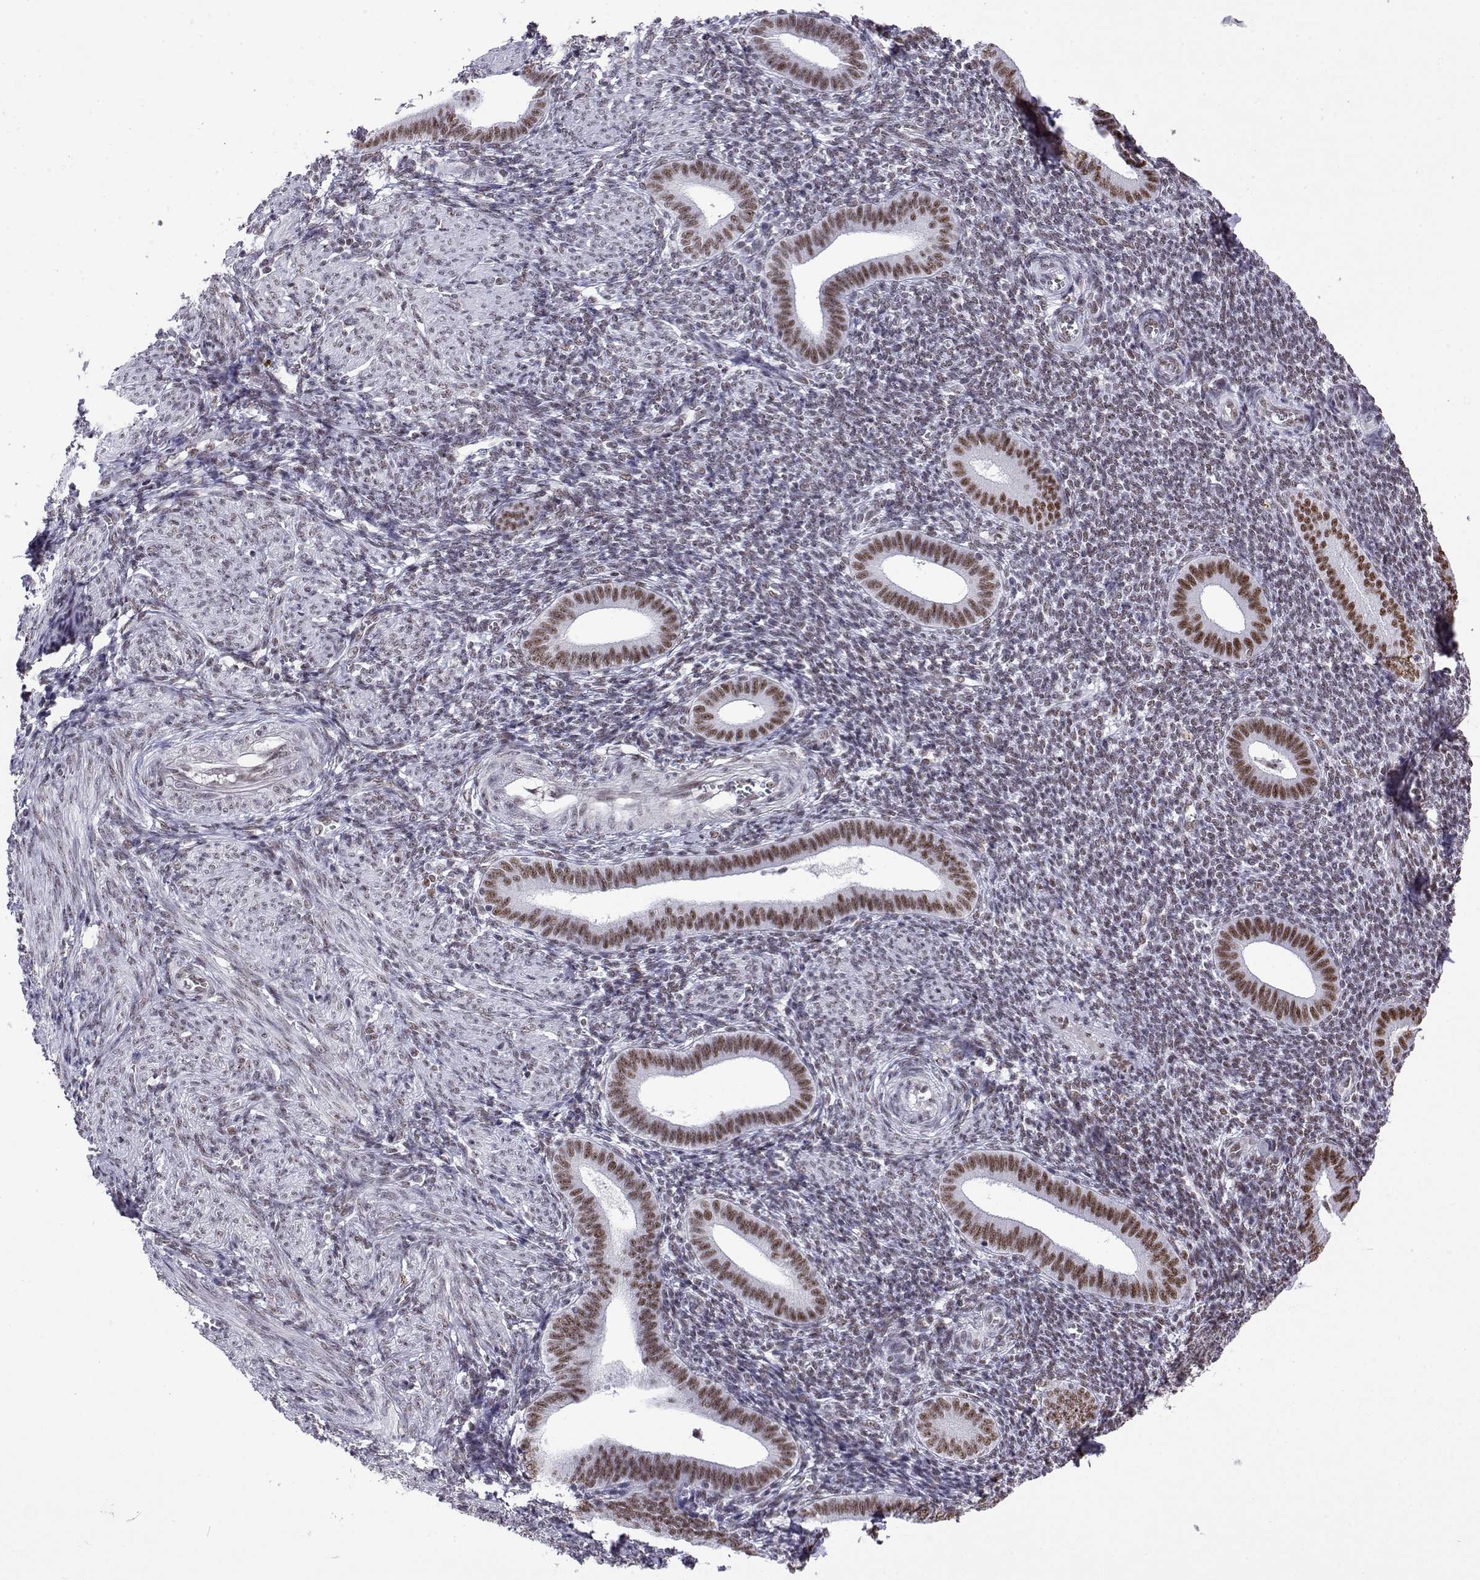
{"staining": {"intensity": "negative", "quantity": "none", "location": "none"}, "tissue": "endometrium", "cell_type": "Cells in endometrial stroma", "image_type": "normal", "snomed": [{"axis": "morphology", "description": "Normal tissue, NOS"}, {"axis": "topography", "description": "Endometrium"}], "caption": "An image of human endometrium is negative for staining in cells in endometrial stroma. (DAB (3,3'-diaminobenzidine) IHC visualized using brightfield microscopy, high magnification).", "gene": "POLDIP3", "patient": {"sex": "female", "age": 25}}